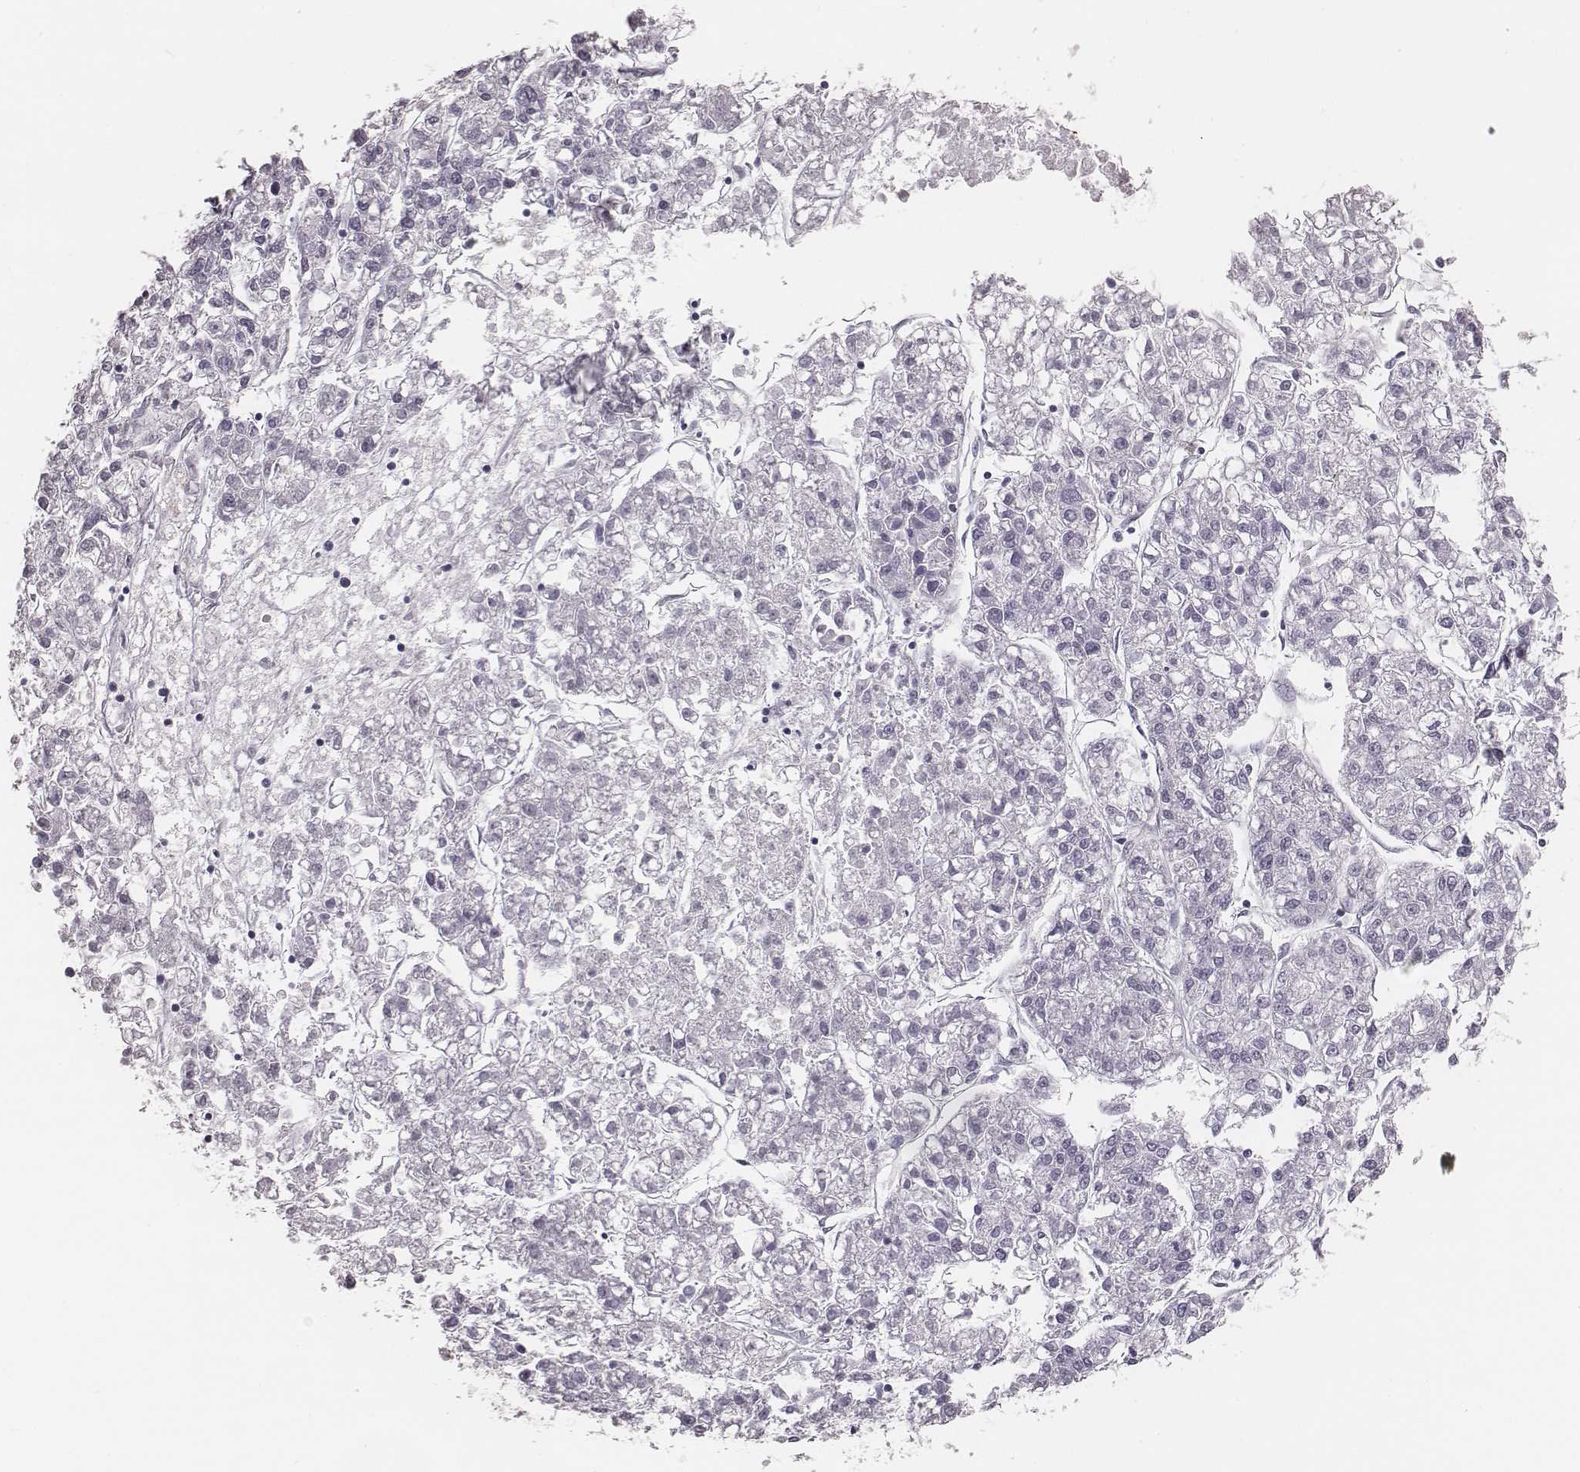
{"staining": {"intensity": "negative", "quantity": "none", "location": "none"}, "tissue": "liver cancer", "cell_type": "Tumor cells", "image_type": "cancer", "snomed": [{"axis": "morphology", "description": "Carcinoma, Hepatocellular, NOS"}, {"axis": "topography", "description": "Liver"}], "caption": "A photomicrograph of liver hepatocellular carcinoma stained for a protein displays no brown staining in tumor cells.", "gene": "CSHL1", "patient": {"sex": "male", "age": 56}}